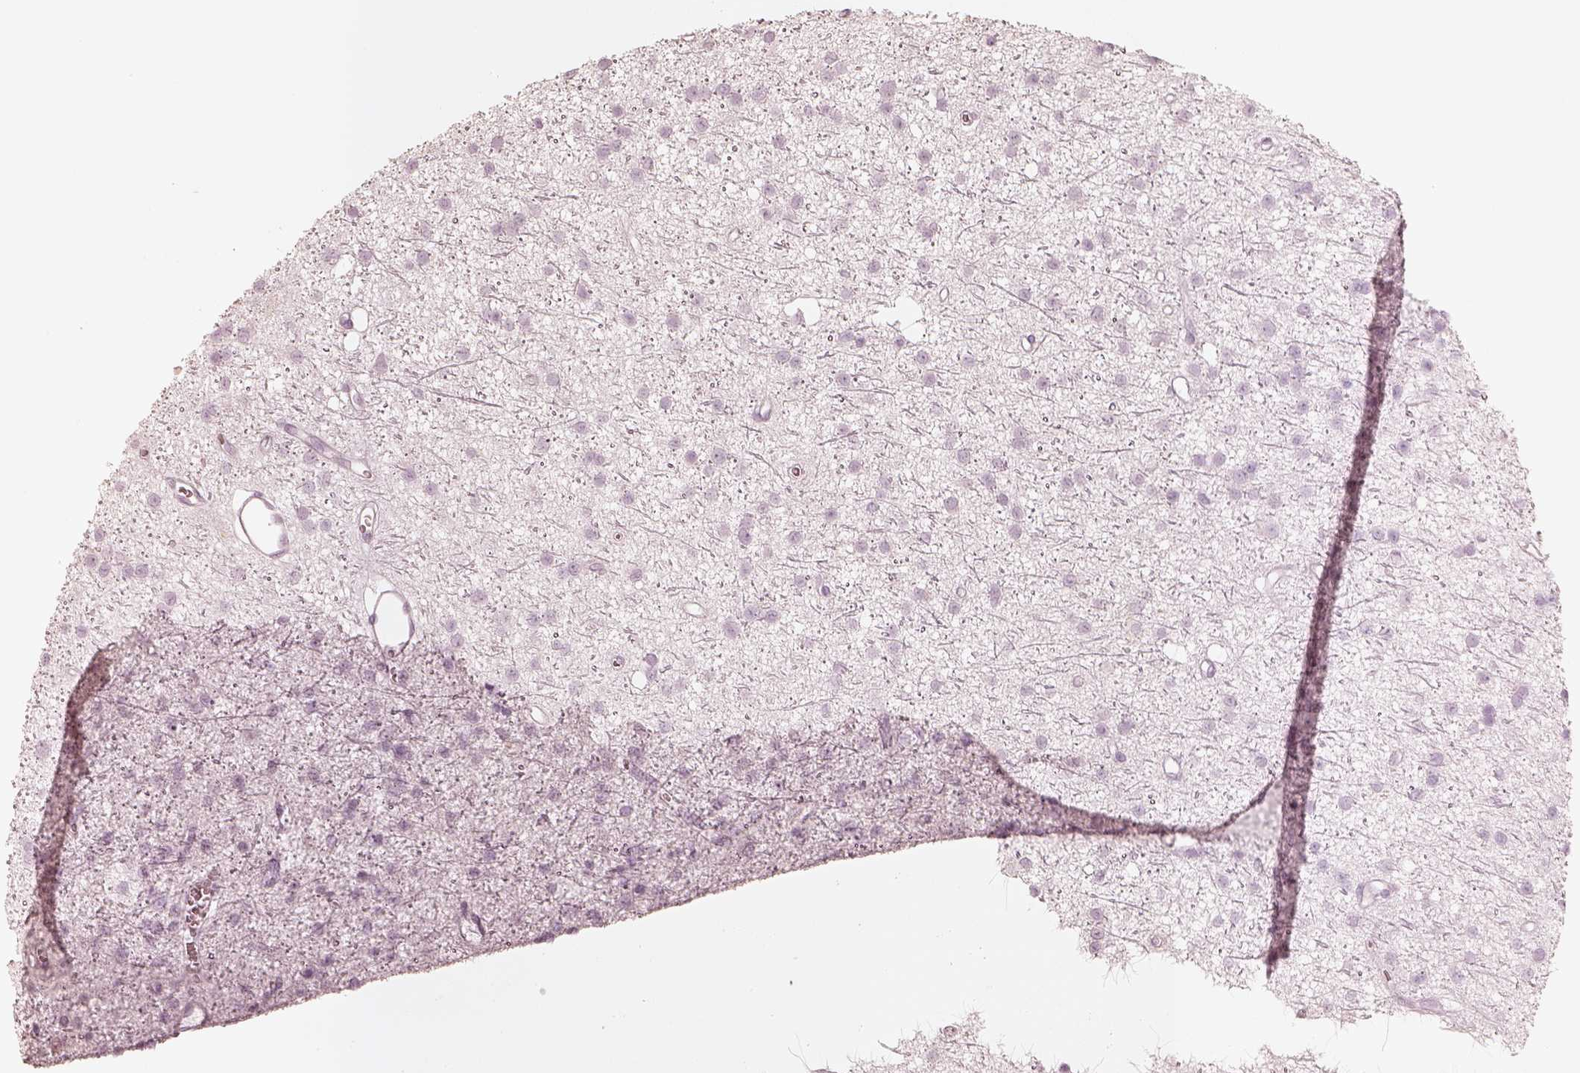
{"staining": {"intensity": "negative", "quantity": "none", "location": "none"}, "tissue": "glioma", "cell_type": "Tumor cells", "image_type": "cancer", "snomed": [{"axis": "morphology", "description": "Glioma, malignant, Low grade"}, {"axis": "topography", "description": "Brain"}], "caption": "Human malignant glioma (low-grade) stained for a protein using immunohistochemistry displays no expression in tumor cells.", "gene": "KRT72", "patient": {"sex": "male", "age": 27}}